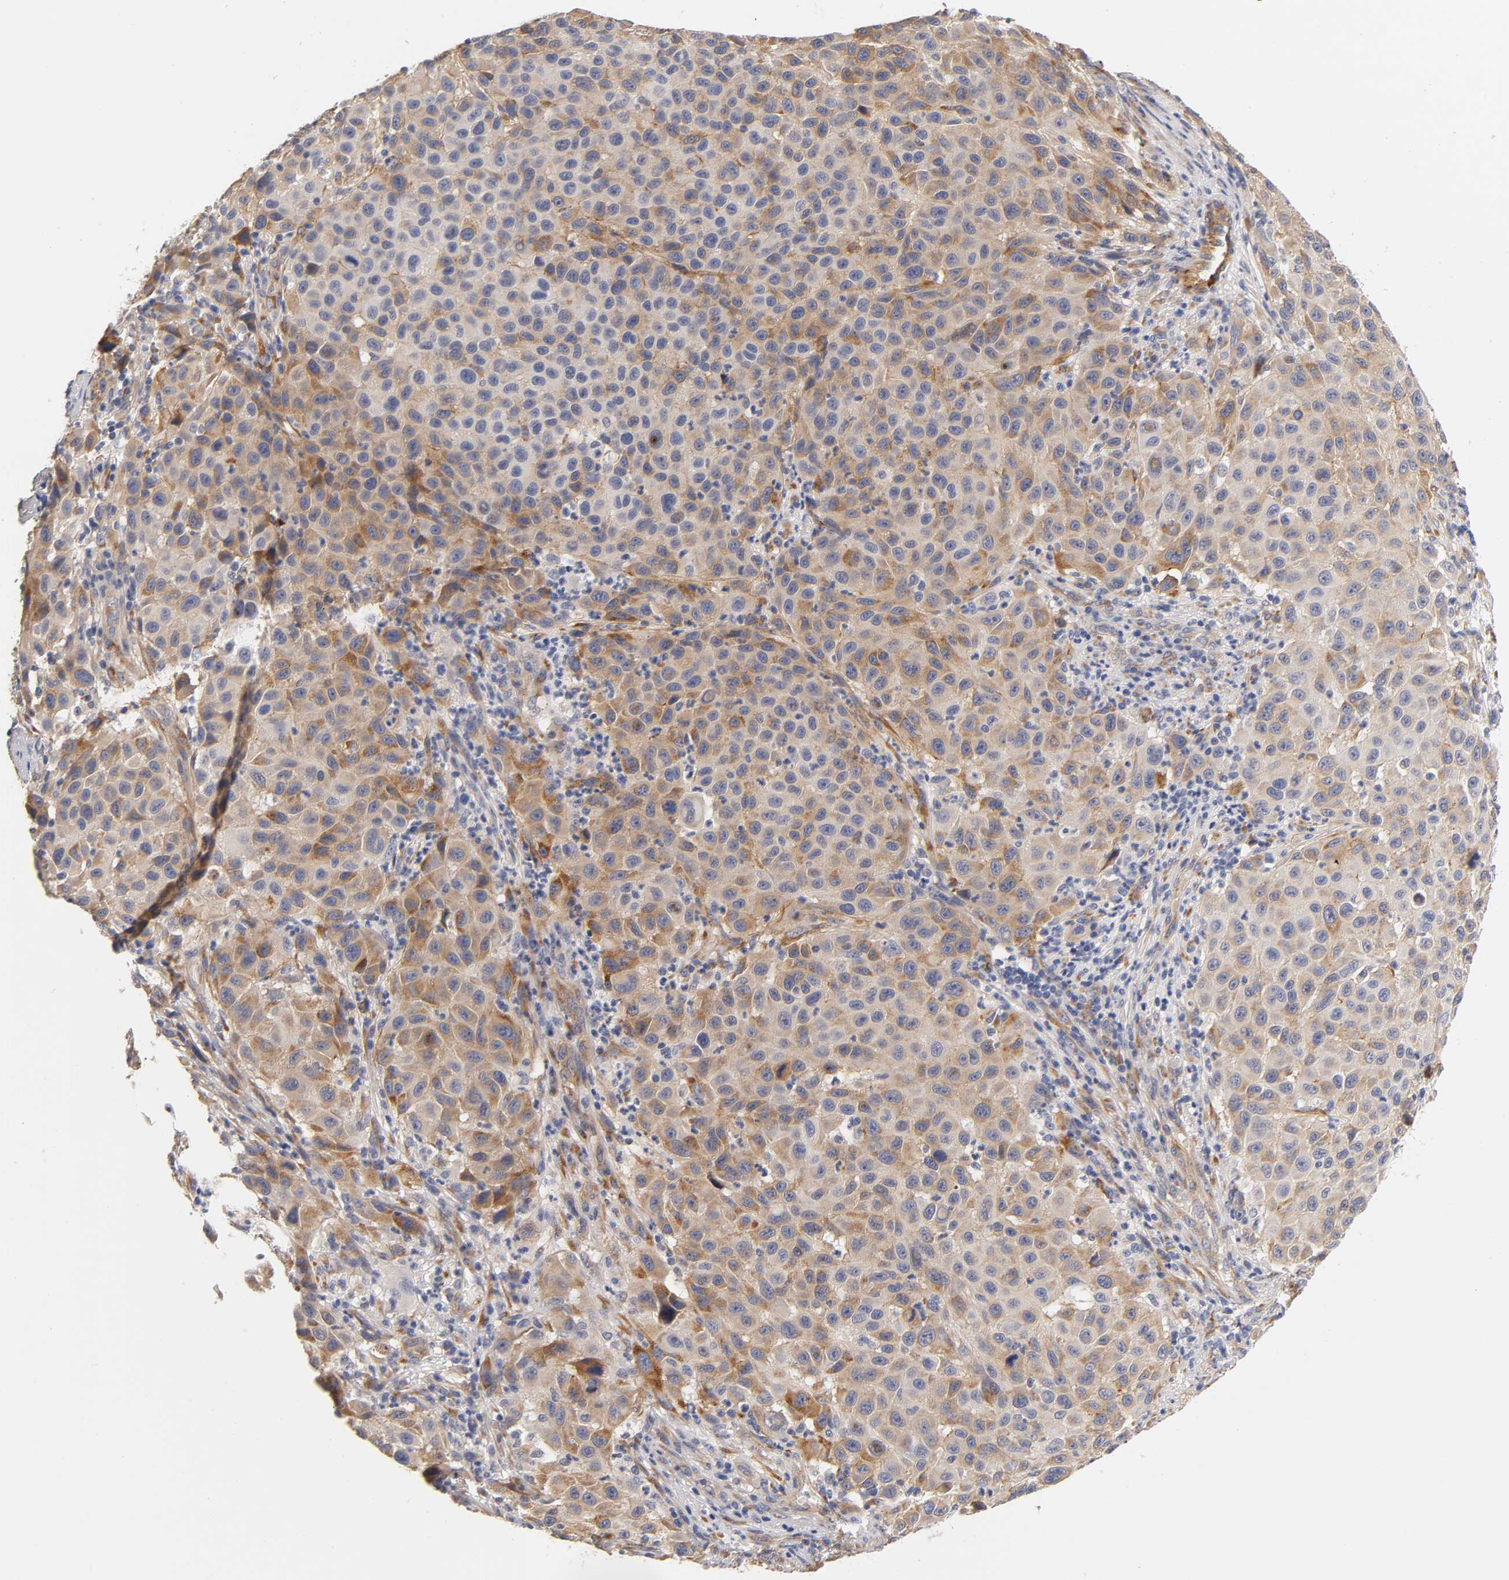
{"staining": {"intensity": "weak", "quantity": ">75%", "location": "cytoplasmic/membranous"}, "tissue": "melanoma", "cell_type": "Tumor cells", "image_type": "cancer", "snomed": [{"axis": "morphology", "description": "Malignant melanoma, Metastatic site"}, {"axis": "topography", "description": "Lymph node"}], "caption": "Immunohistochemical staining of malignant melanoma (metastatic site) displays weak cytoplasmic/membranous protein expression in about >75% of tumor cells.", "gene": "LAMB1", "patient": {"sex": "male", "age": 61}}